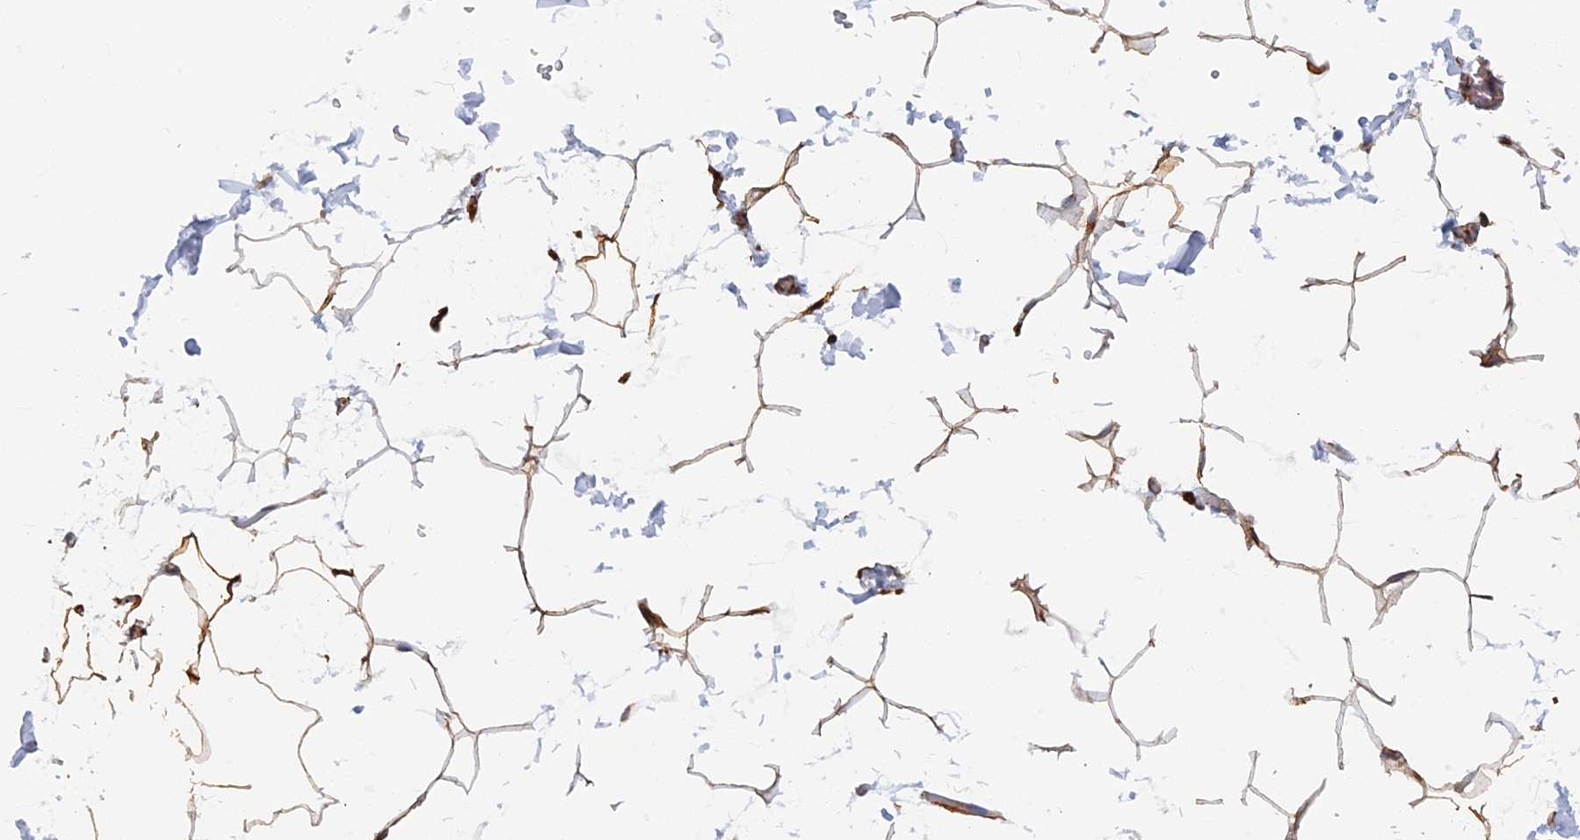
{"staining": {"intensity": "moderate", "quantity": "25%-75%", "location": "cytoplasmic/membranous"}, "tissue": "adipose tissue", "cell_type": "Adipocytes", "image_type": "normal", "snomed": [{"axis": "morphology", "description": "Normal tissue, NOS"}, {"axis": "topography", "description": "Gallbladder"}, {"axis": "topography", "description": "Peripheral nerve tissue"}], "caption": "Immunohistochemical staining of unremarkable human adipose tissue shows 25%-75% levels of moderate cytoplasmic/membranous protein expression in about 25%-75% of adipocytes.", "gene": "COG7", "patient": {"sex": "male", "age": 38}}